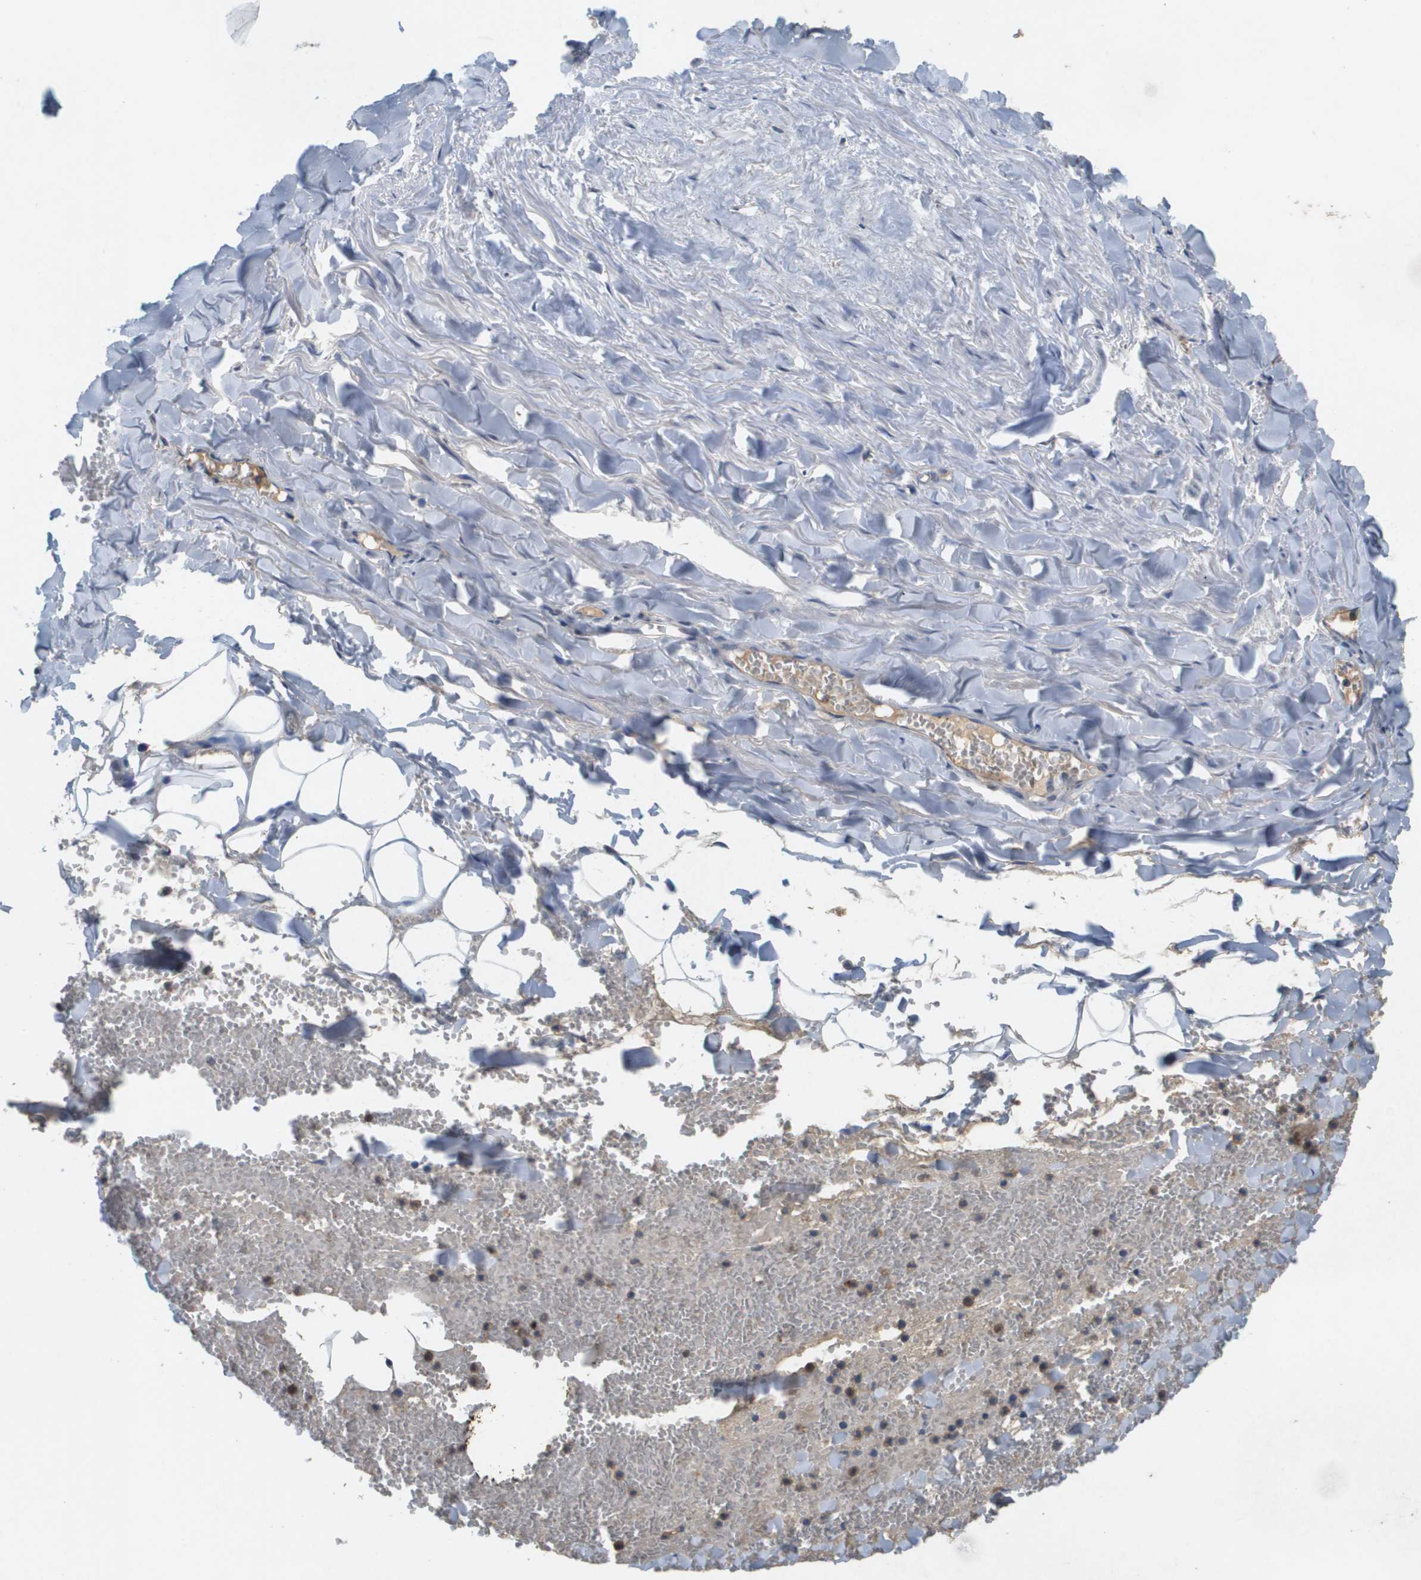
{"staining": {"intensity": "negative", "quantity": "none", "location": "none"}, "tissue": "adipose tissue", "cell_type": "Adipocytes", "image_type": "normal", "snomed": [{"axis": "morphology", "description": "Normal tissue, NOS"}, {"axis": "topography", "description": "Adipose tissue"}, {"axis": "topography", "description": "Peripheral nerve tissue"}], "caption": "The immunohistochemistry histopathology image has no significant expression in adipocytes of adipose tissue.", "gene": "SLC16A3", "patient": {"sex": "male", "age": 52}}